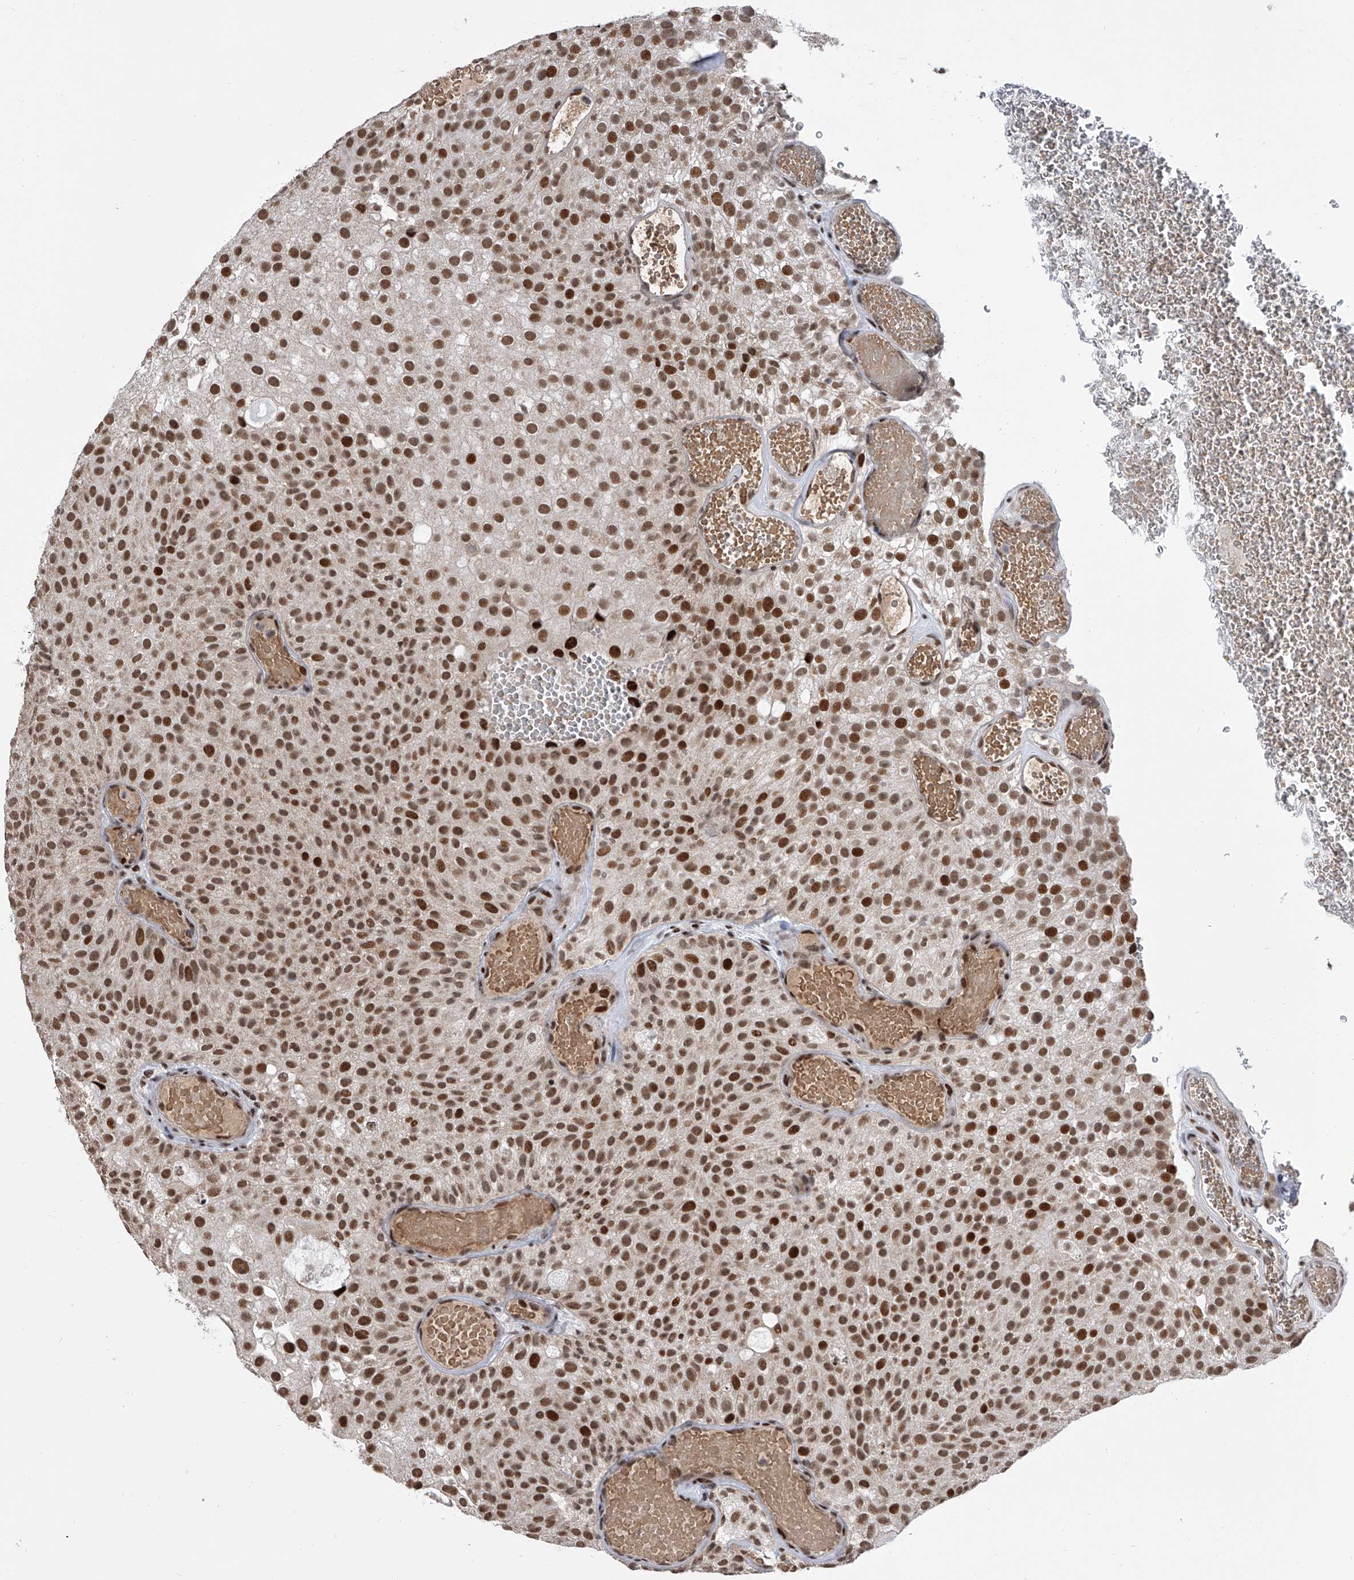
{"staining": {"intensity": "strong", "quantity": "25%-75%", "location": "nuclear"}, "tissue": "urothelial cancer", "cell_type": "Tumor cells", "image_type": "cancer", "snomed": [{"axis": "morphology", "description": "Urothelial carcinoma, Low grade"}, {"axis": "topography", "description": "Urinary bladder"}], "caption": "Immunohistochemistry (IHC) of human urothelial cancer reveals high levels of strong nuclear staining in approximately 25%-75% of tumor cells. Using DAB (brown) and hematoxylin (blue) stains, captured at high magnification using brightfield microscopy.", "gene": "ZNF426", "patient": {"sex": "male", "age": 78}}